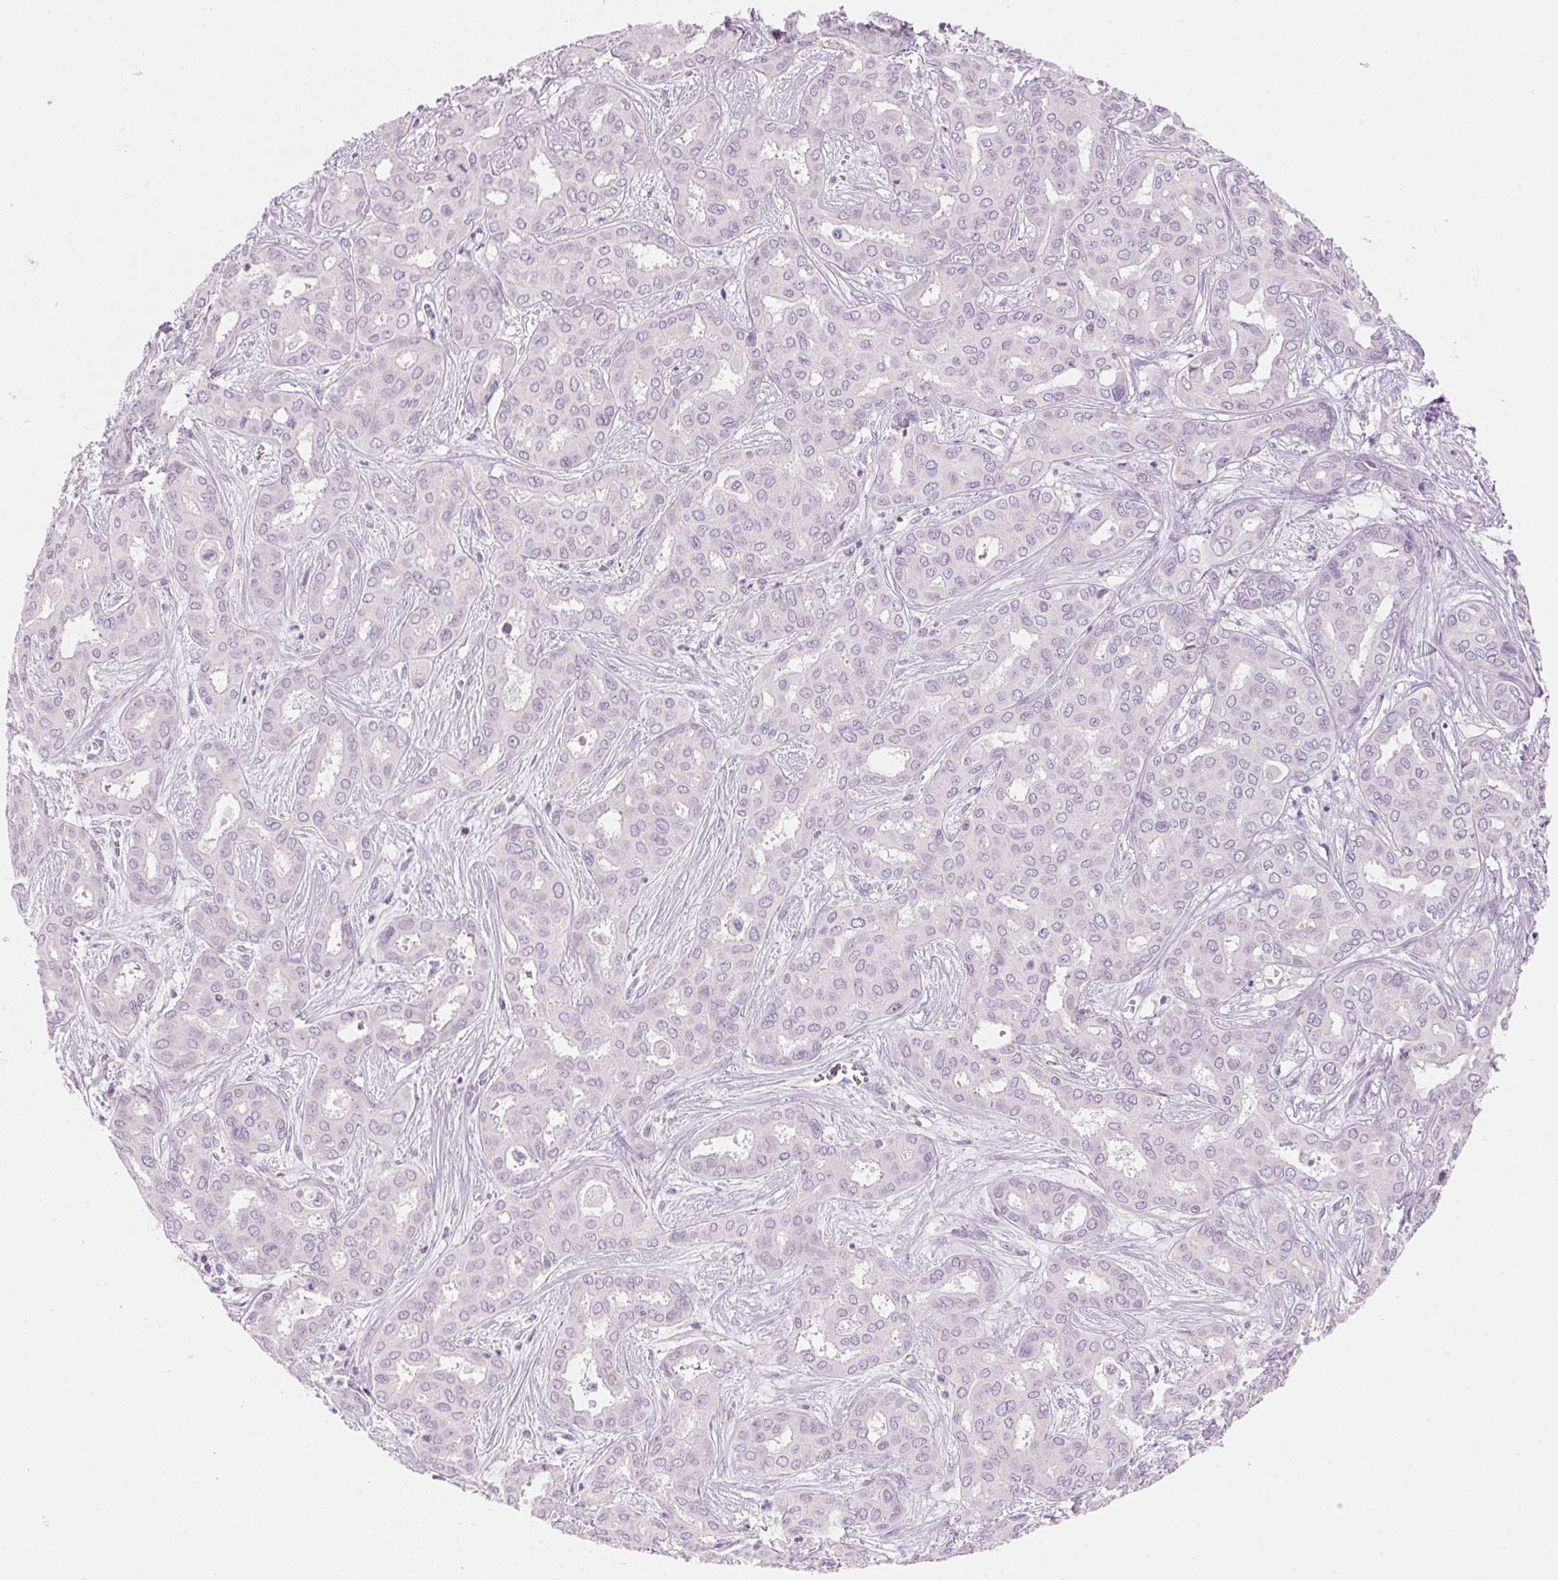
{"staining": {"intensity": "negative", "quantity": "none", "location": "none"}, "tissue": "liver cancer", "cell_type": "Tumor cells", "image_type": "cancer", "snomed": [{"axis": "morphology", "description": "Cholangiocarcinoma"}, {"axis": "topography", "description": "Liver"}], "caption": "A histopathology image of human cholangiocarcinoma (liver) is negative for staining in tumor cells.", "gene": "HOXB13", "patient": {"sex": "female", "age": 64}}